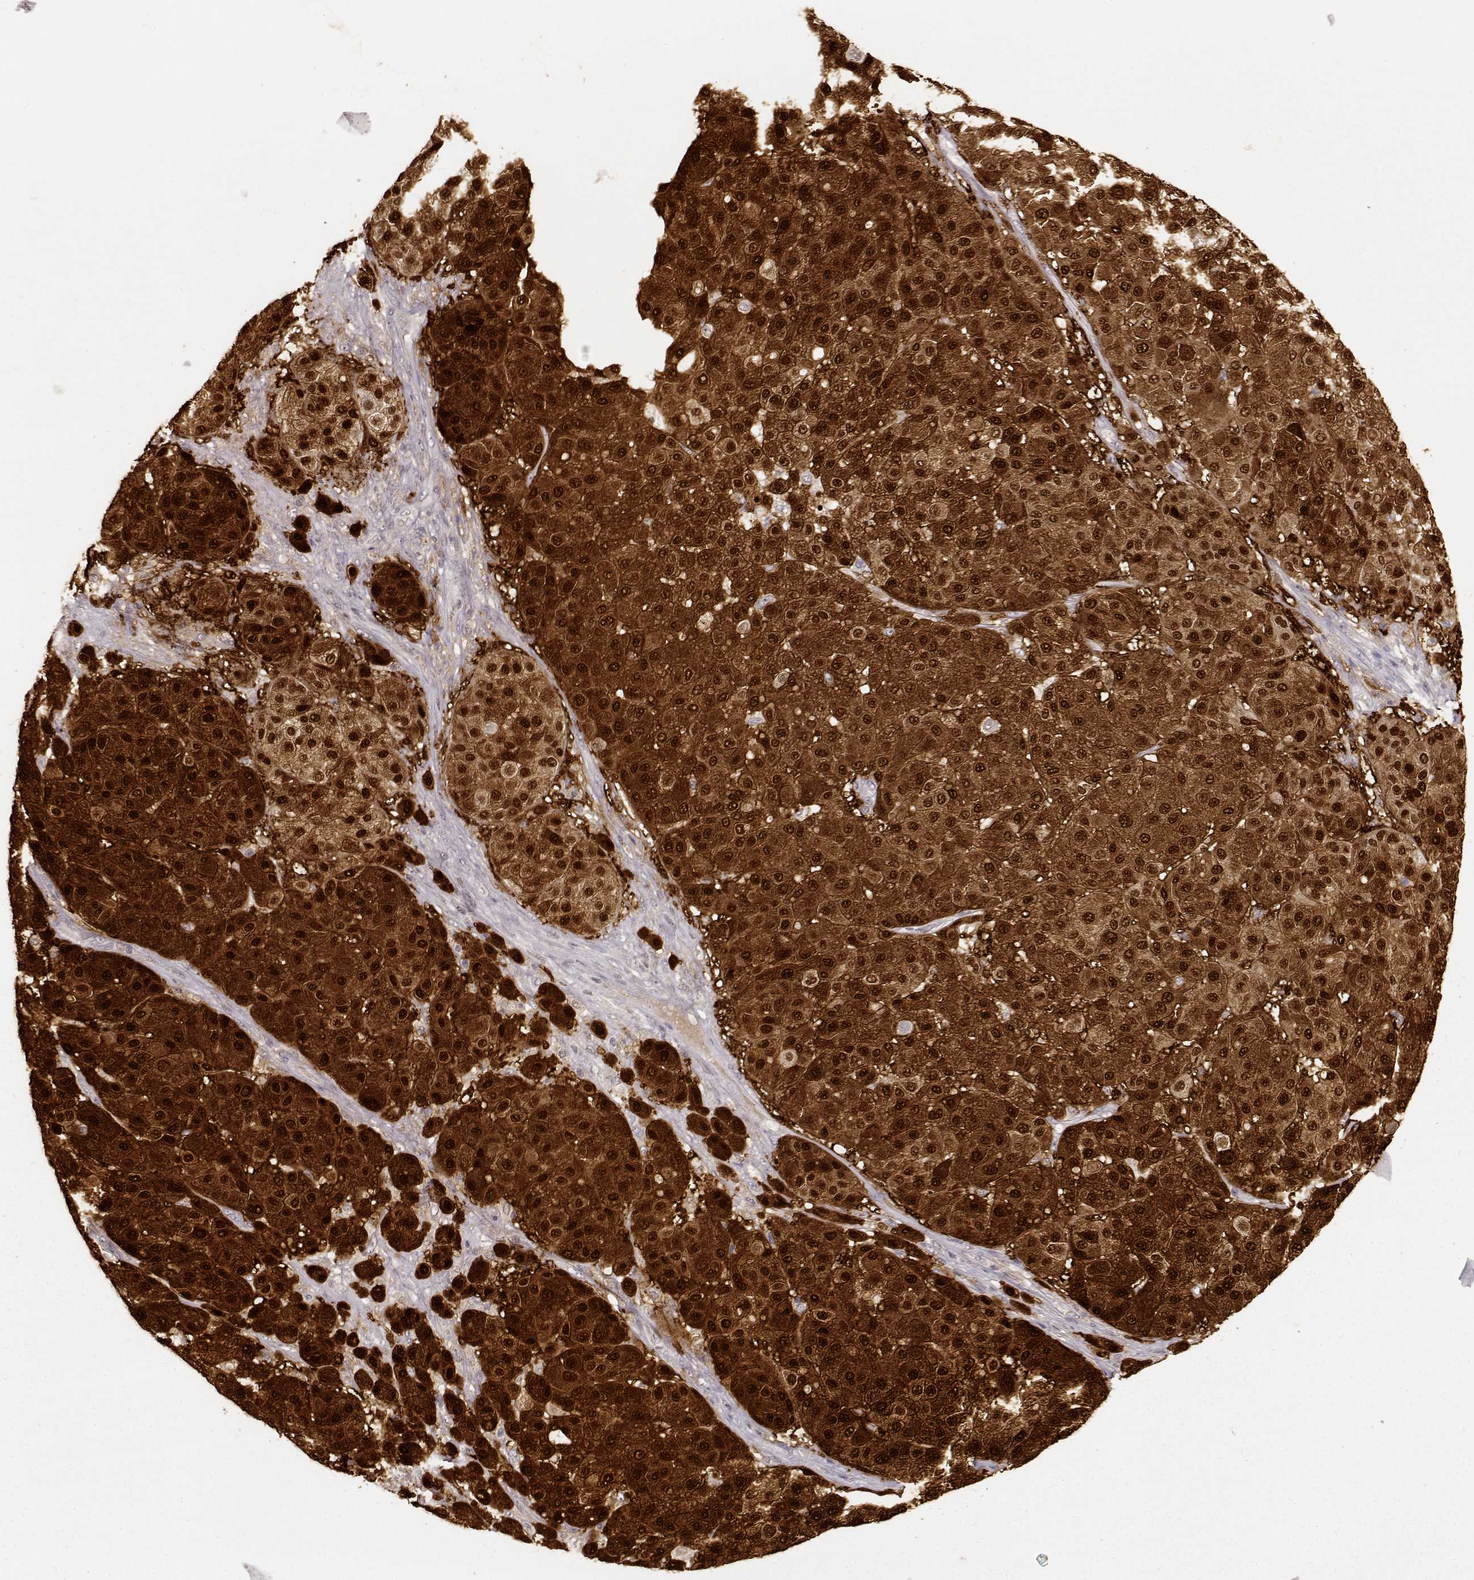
{"staining": {"intensity": "strong", "quantity": ">75%", "location": "cytoplasmic/membranous,nuclear"}, "tissue": "melanoma", "cell_type": "Tumor cells", "image_type": "cancer", "snomed": [{"axis": "morphology", "description": "Malignant melanoma, Metastatic site"}, {"axis": "topography", "description": "Smooth muscle"}], "caption": "Protein positivity by immunohistochemistry reveals strong cytoplasmic/membranous and nuclear staining in about >75% of tumor cells in malignant melanoma (metastatic site). (Brightfield microscopy of DAB IHC at high magnification).", "gene": "S100B", "patient": {"sex": "male", "age": 41}}